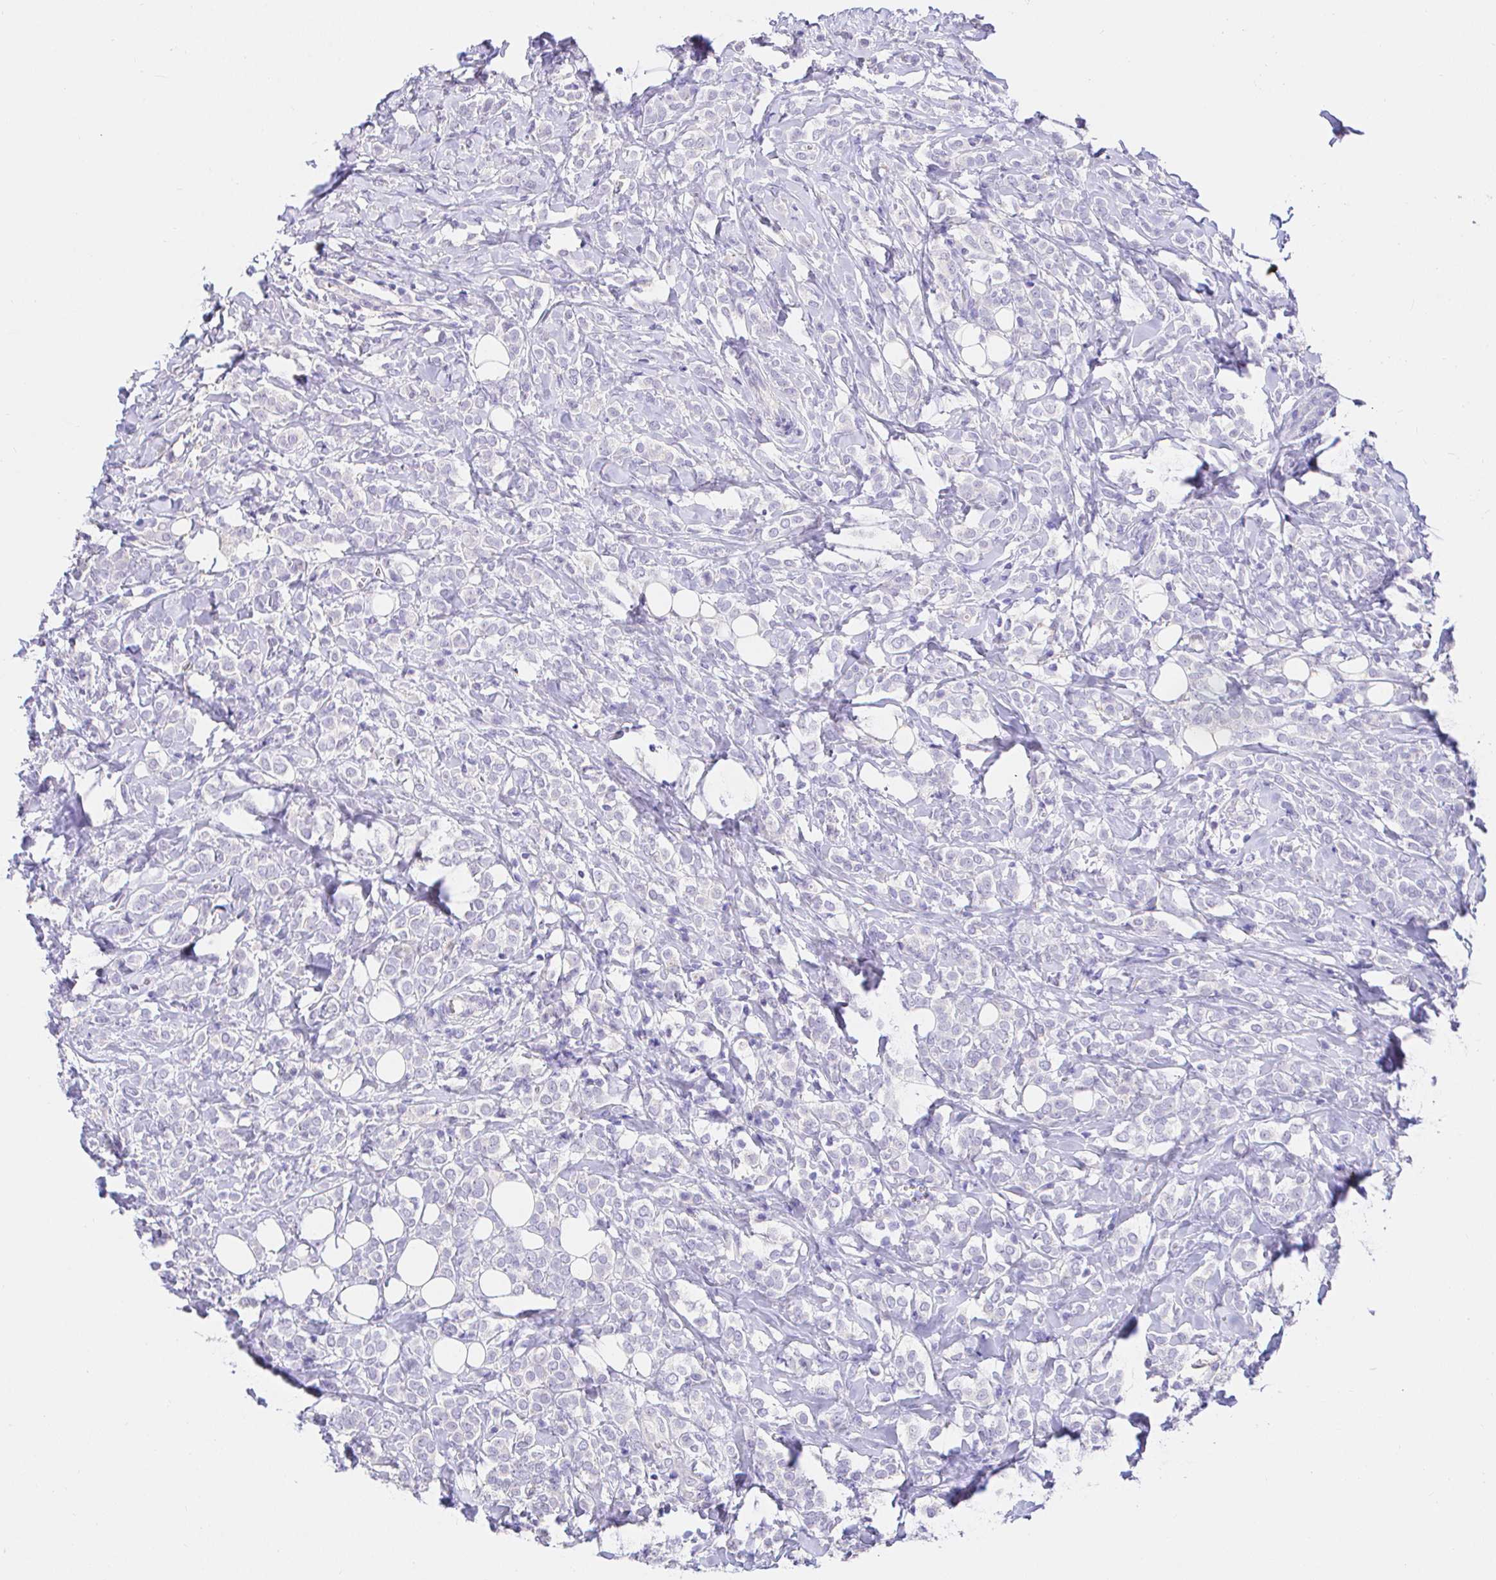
{"staining": {"intensity": "negative", "quantity": "none", "location": "none"}, "tissue": "breast cancer", "cell_type": "Tumor cells", "image_type": "cancer", "snomed": [{"axis": "morphology", "description": "Lobular carcinoma"}, {"axis": "topography", "description": "Breast"}], "caption": "This histopathology image is of lobular carcinoma (breast) stained with IHC to label a protein in brown with the nuclei are counter-stained blue. There is no positivity in tumor cells.", "gene": "CDO1", "patient": {"sex": "female", "age": 49}}